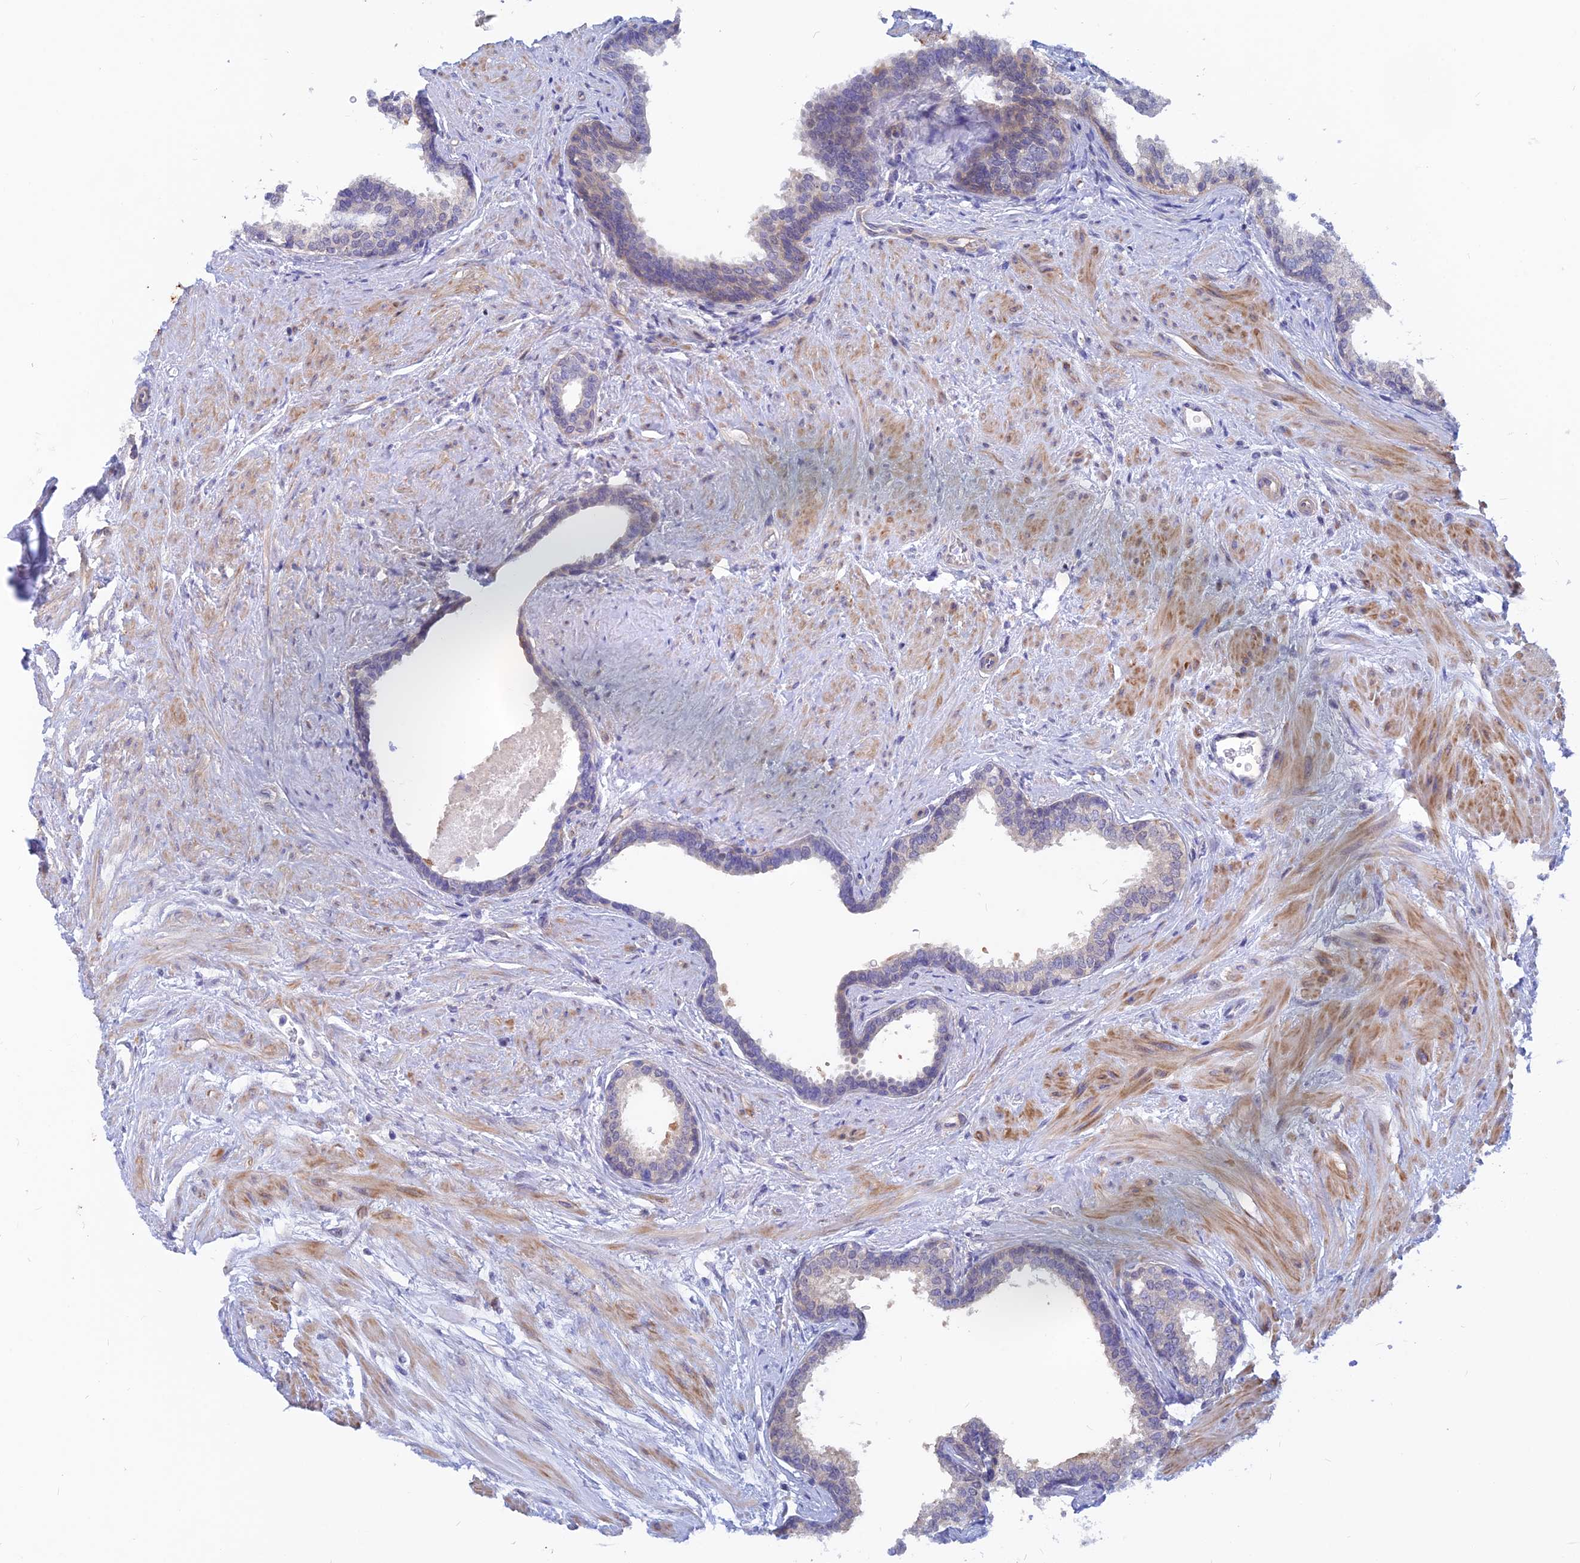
{"staining": {"intensity": "negative", "quantity": "none", "location": "none"}, "tissue": "prostate", "cell_type": "Glandular cells", "image_type": "normal", "snomed": [{"axis": "morphology", "description": "Normal tissue, NOS"}, {"axis": "topography", "description": "Prostate"}], "caption": "This is a histopathology image of IHC staining of unremarkable prostate, which shows no staining in glandular cells.", "gene": "DNAJC16", "patient": {"sex": "male", "age": 57}}